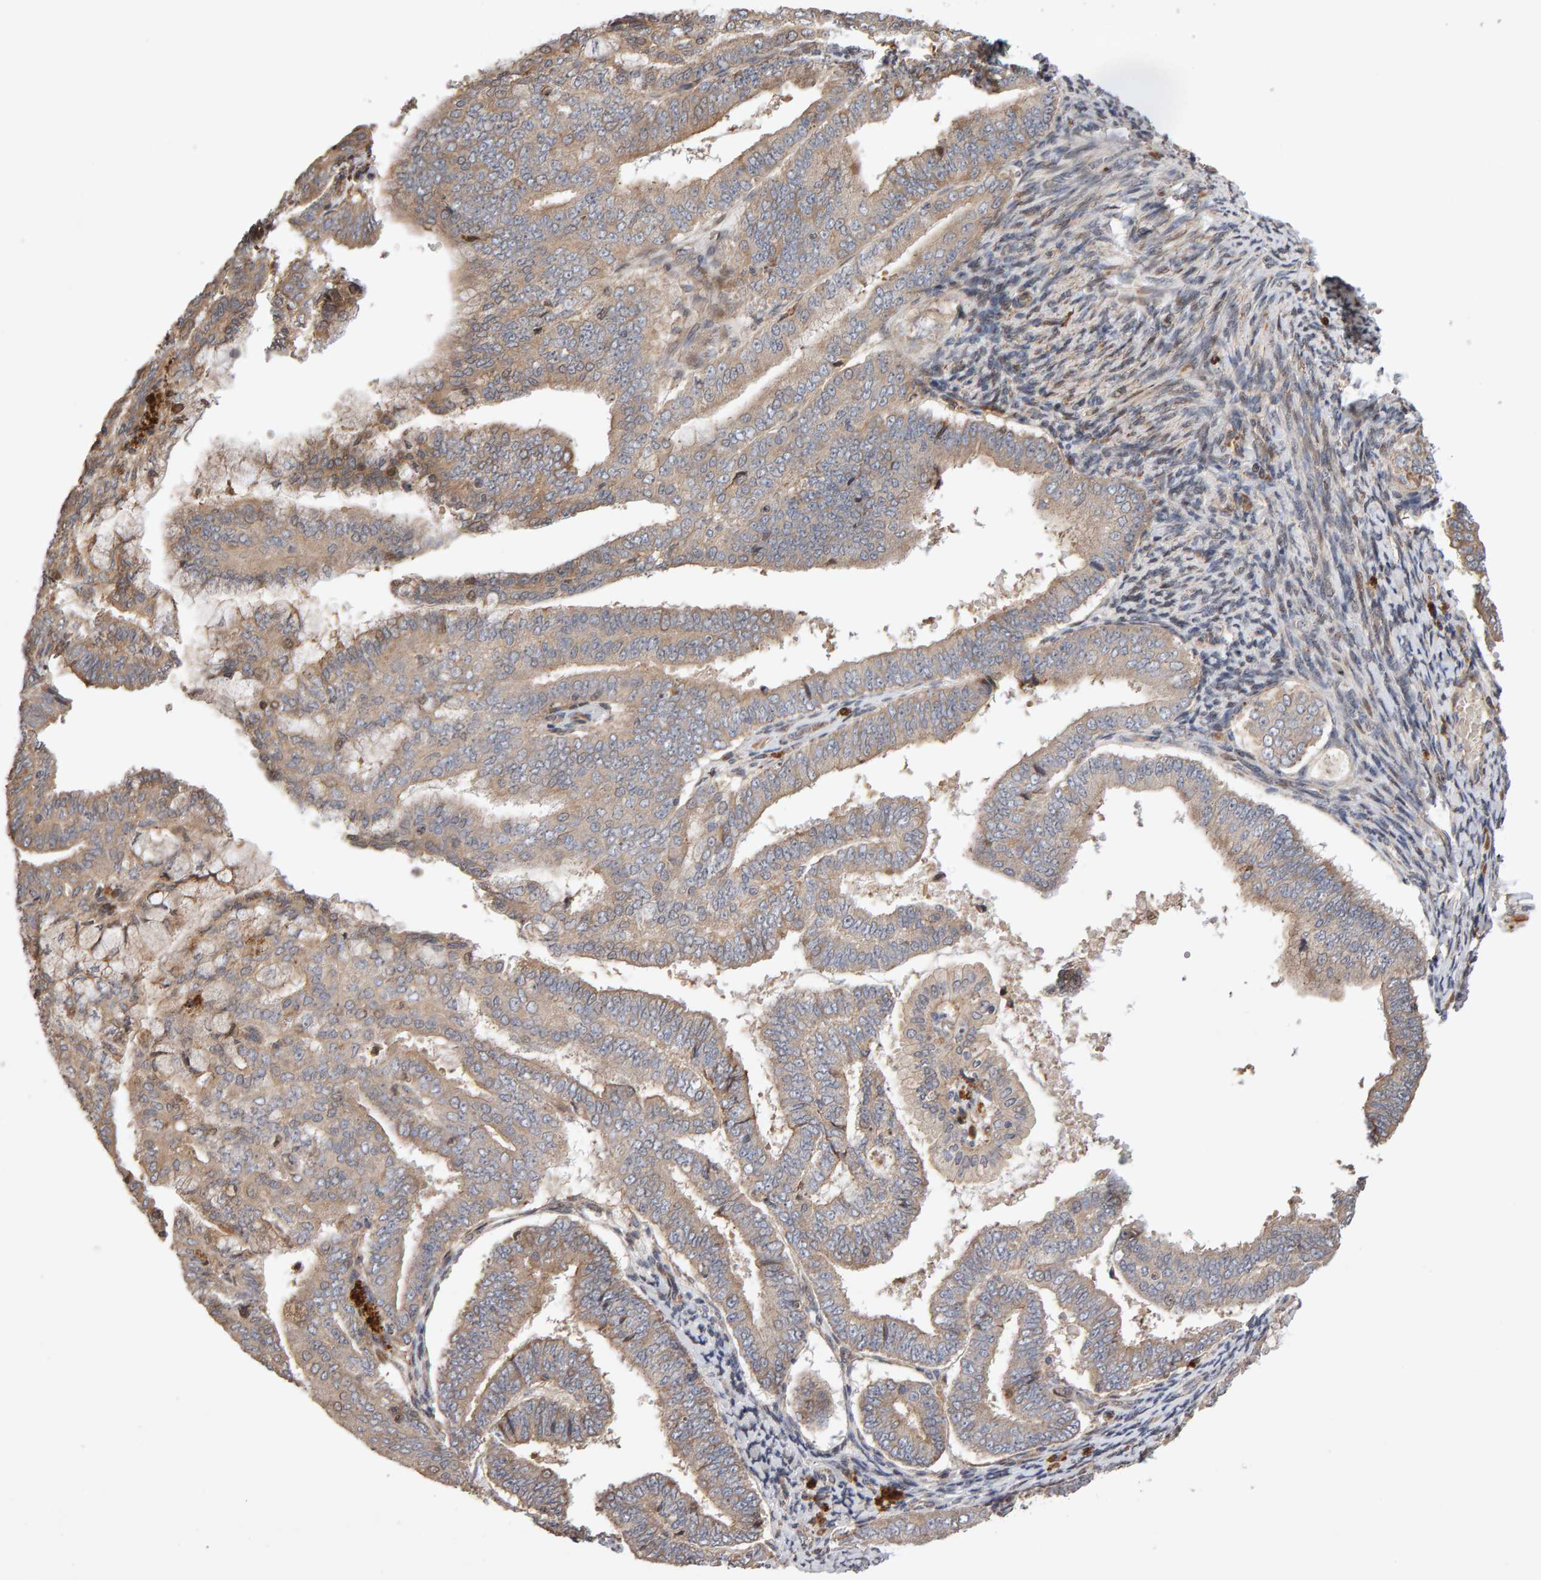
{"staining": {"intensity": "moderate", "quantity": "25%-75%", "location": "cytoplasmic/membranous"}, "tissue": "endometrial cancer", "cell_type": "Tumor cells", "image_type": "cancer", "snomed": [{"axis": "morphology", "description": "Adenocarcinoma, NOS"}, {"axis": "topography", "description": "Endometrium"}], "caption": "DAB (3,3'-diaminobenzidine) immunohistochemical staining of endometrial adenocarcinoma shows moderate cytoplasmic/membranous protein positivity in approximately 25%-75% of tumor cells.", "gene": "LZTS1", "patient": {"sex": "female", "age": 63}}